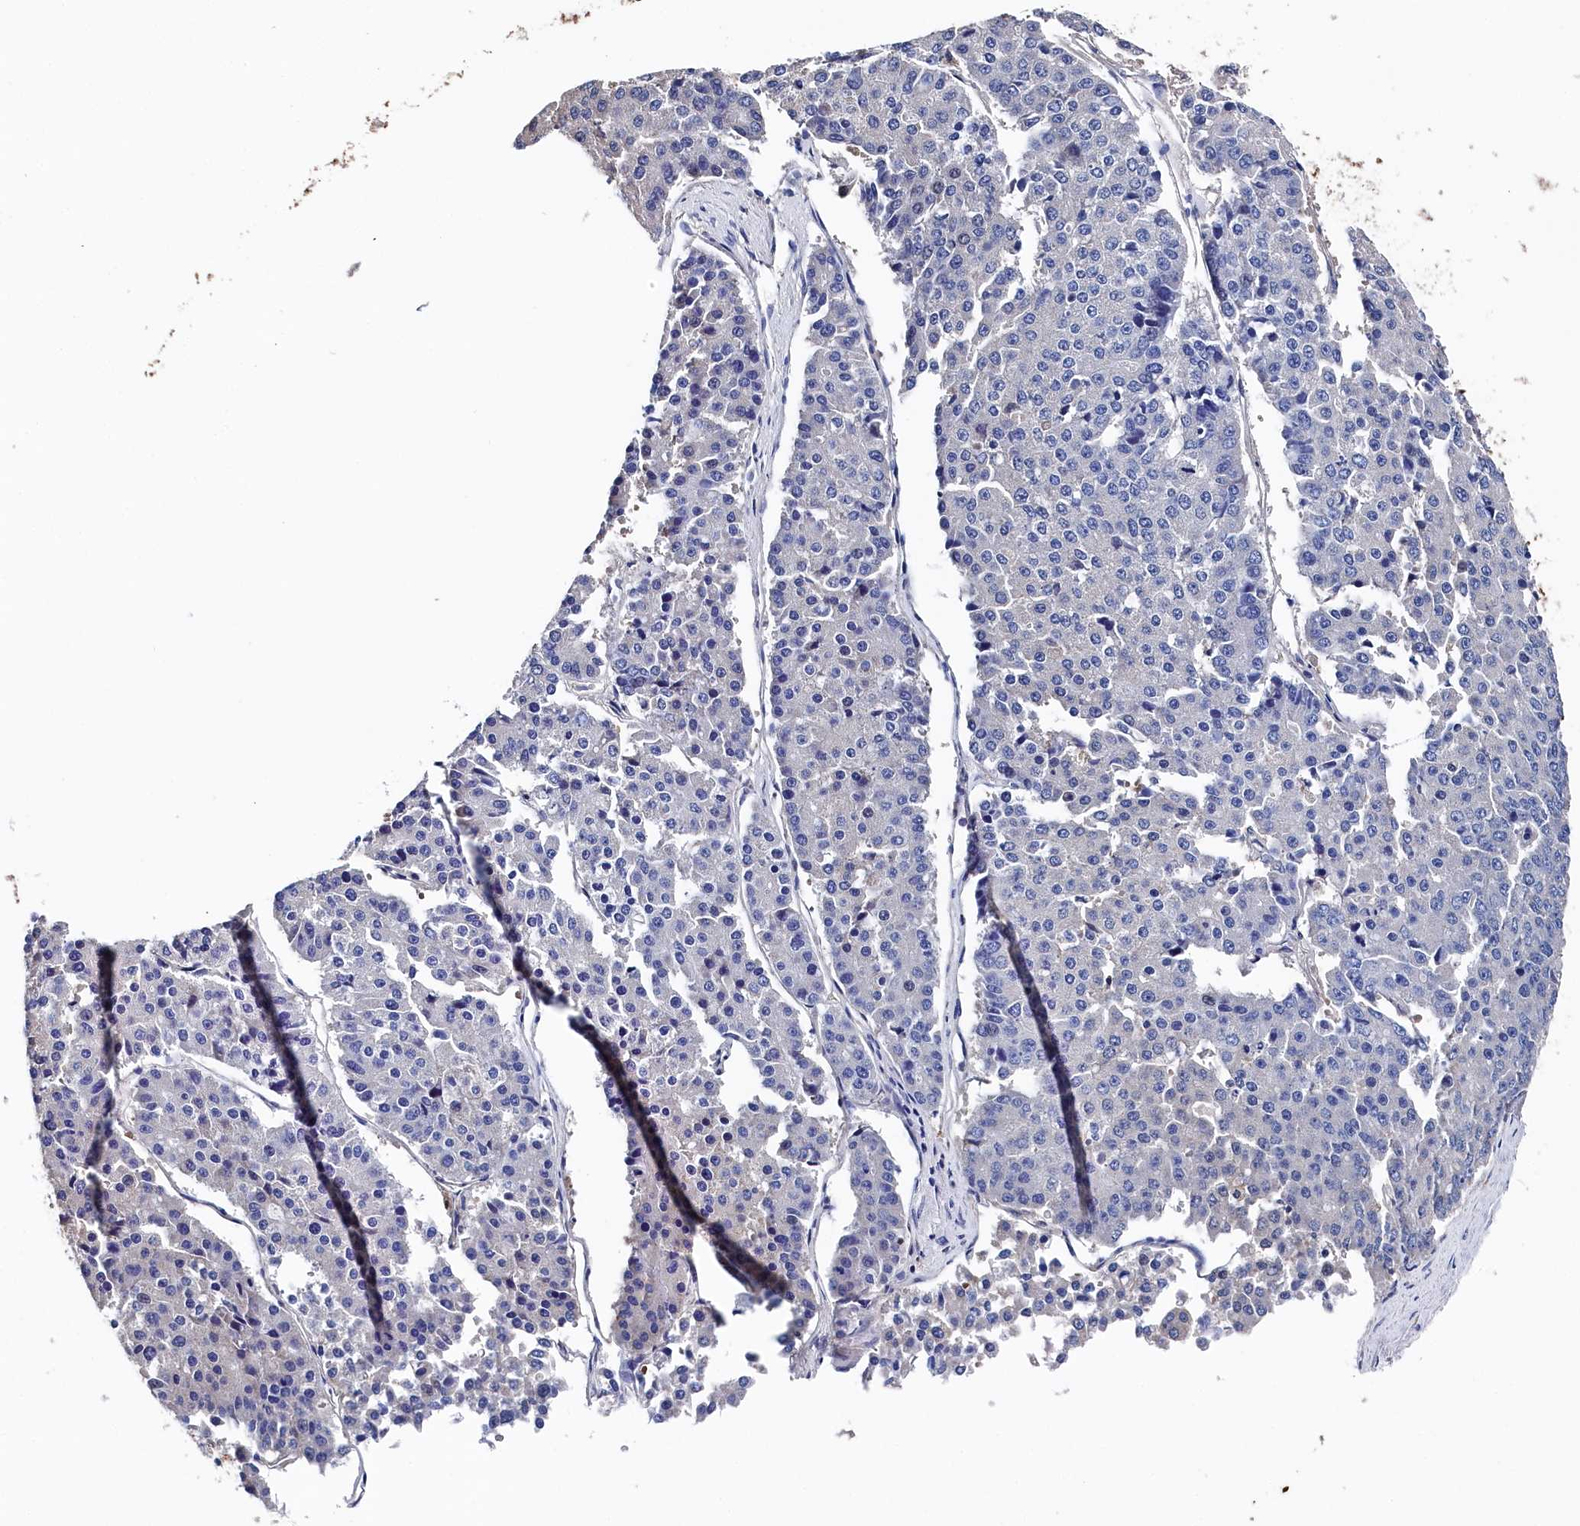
{"staining": {"intensity": "negative", "quantity": "none", "location": "none"}, "tissue": "pancreatic cancer", "cell_type": "Tumor cells", "image_type": "cancer", "snomed": [{"axis": "morphology", "description": "Adenocarcinoma, NOS"}, {"axis": "topography", "description": "Pancreas"}], "caption": "Tumor cells show no significant protein positivity in adenocarcinoma (pancreatic).", "gene": "BHMT", "patient": {"sex": "male", "age": 50}}